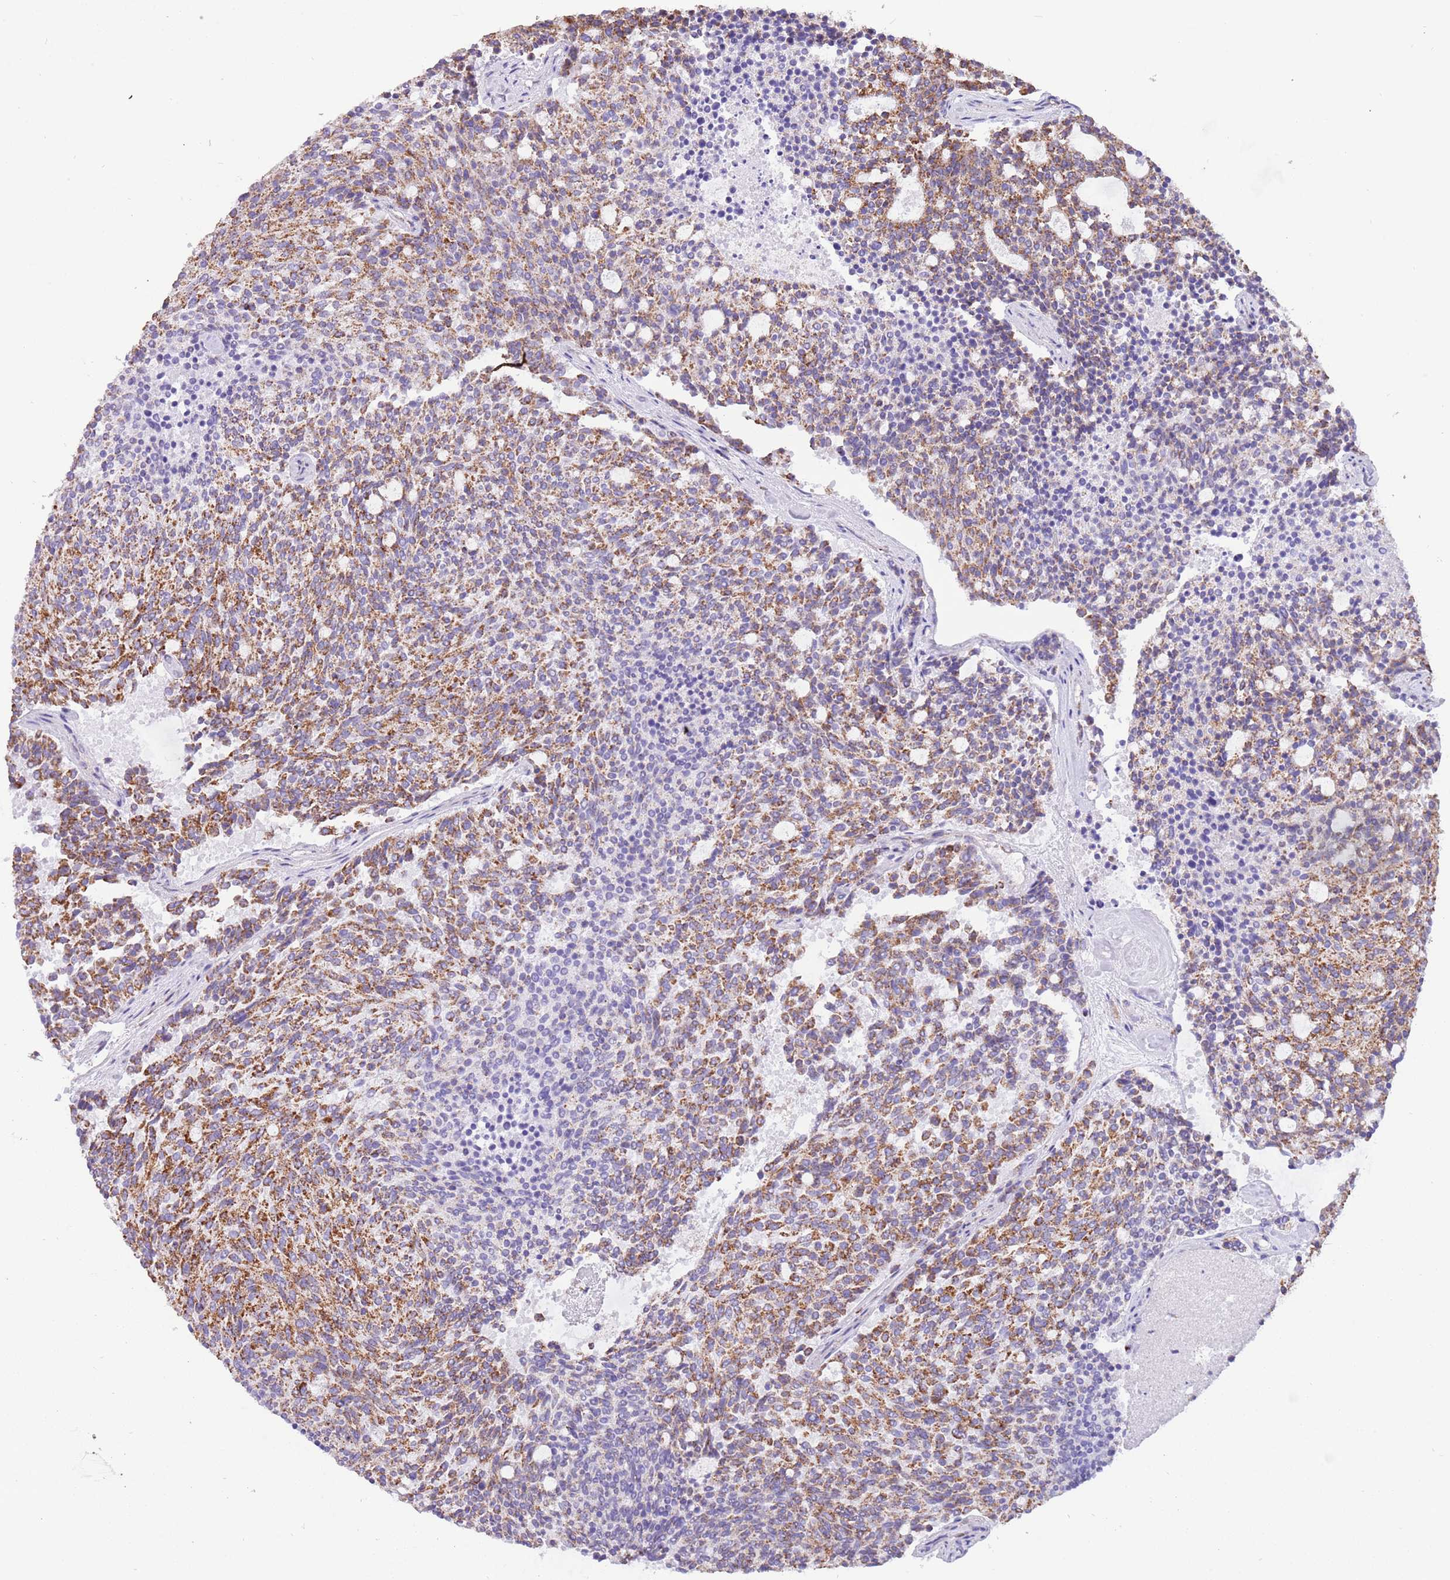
{"staining": {"intensity": "moderate", "quantity": ">75%", "location": "cytoplasmic/membranous"}, "tissue": "carcinoid", "cell_type": "Tumor cells", "image_type": "cancer", "snomed": [{"axis": "morphology", "description": "Carcinoid, malignant, NOS"}, {"axis": "topography", "description": "Pancreas"}], "caption": "Moderate cytoplasmic/membranous expression for a protein is identified in about >75% of tumor cells of malignant carcinoid using immunohistochemistry.", "gene": "SUCLG2", "patient": {"sex": "female", "age": 54}}